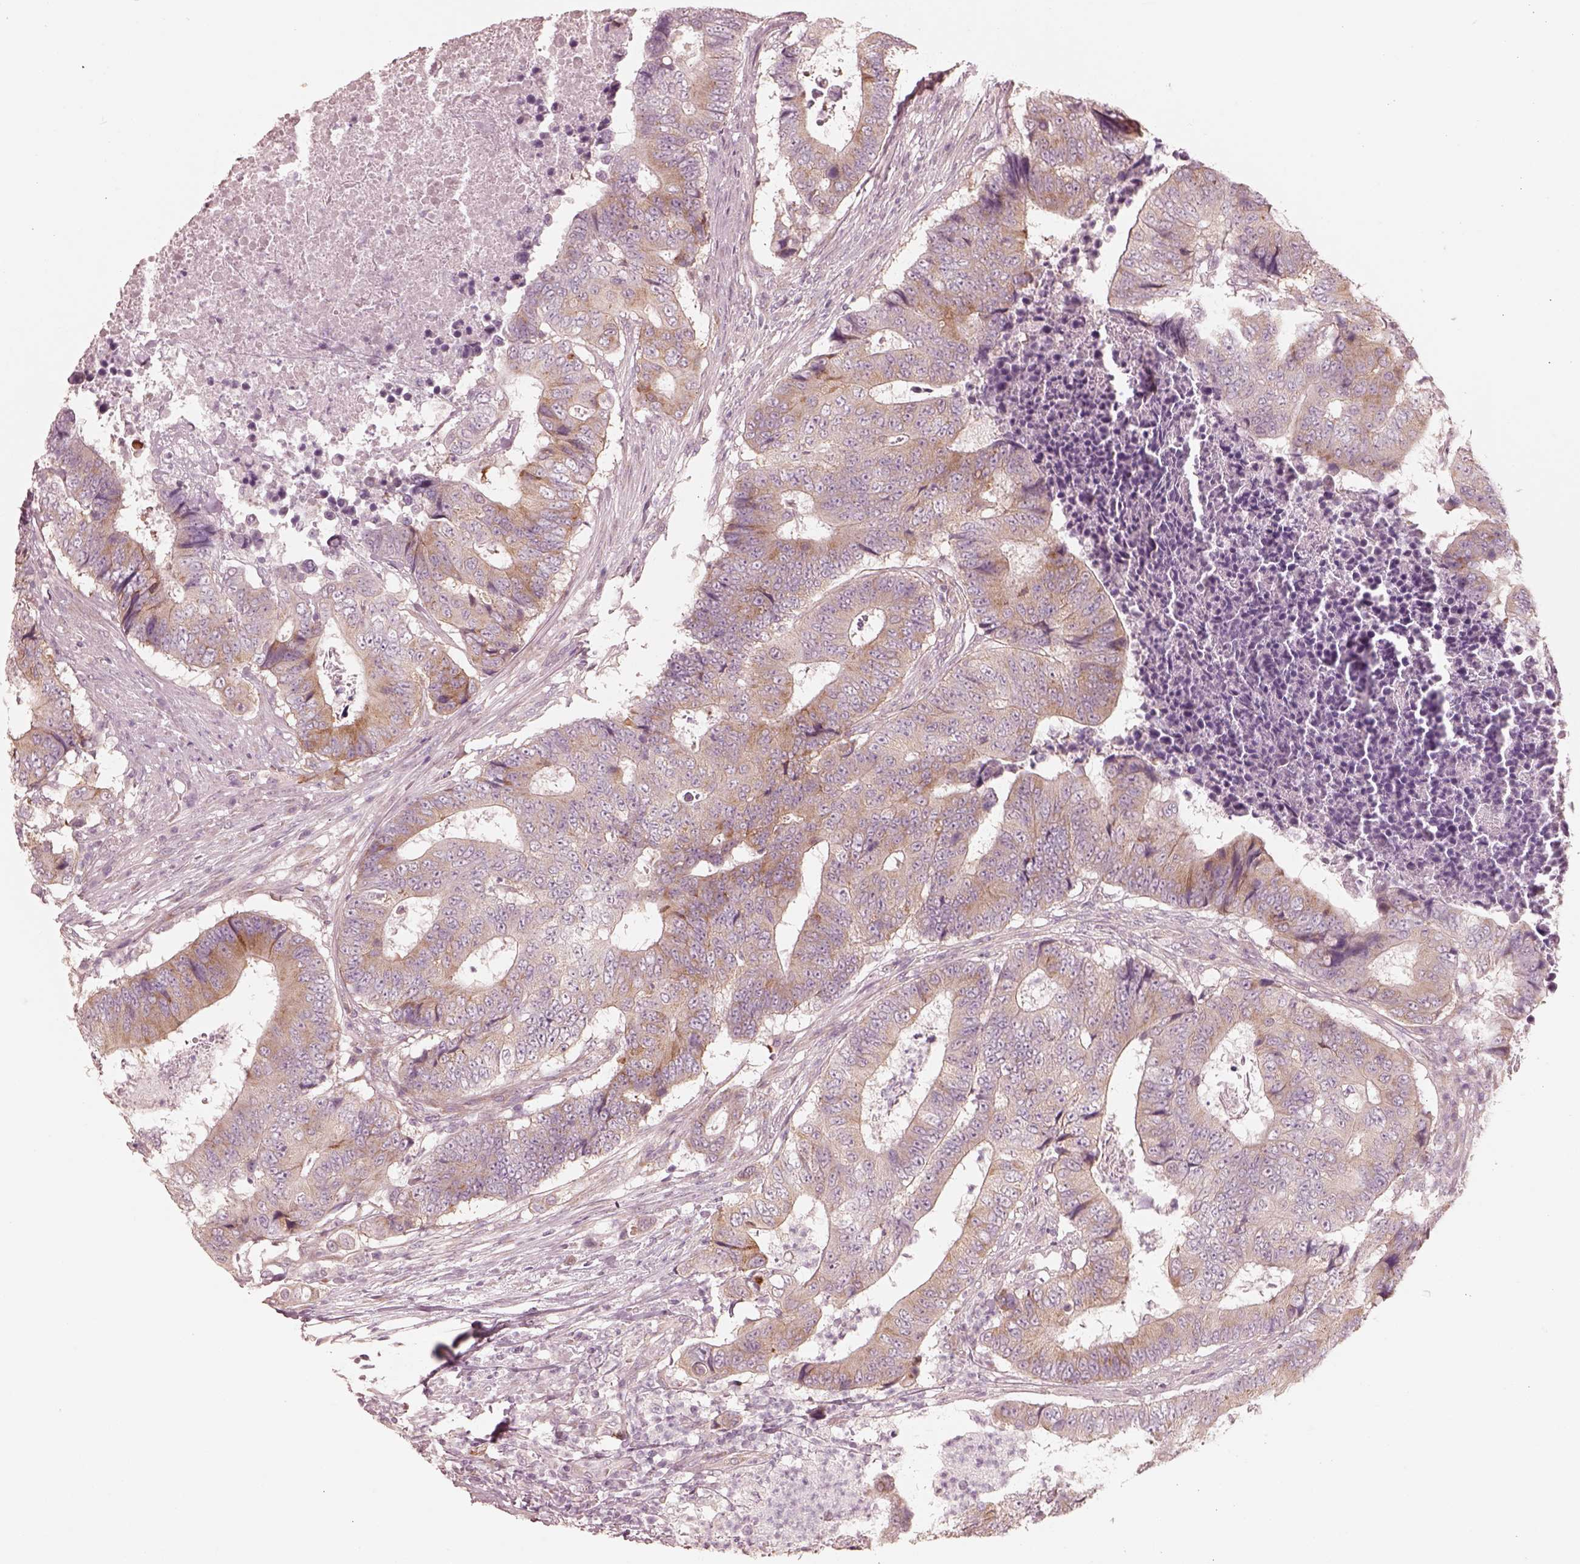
{"staining": {"intensity": "moderate", "quantity": "<25%", "location": "cytoplasmic/membranous"}, "tissue": "colorectal cancer", "cell_type": "Tumor cells", "image_type": "cancer", "snomed": [{"axis": "morphology", "description": "Adenocarcinoma, NOS"}, {"axis": "topography", "description": "Colon"}], "caption": "Moderate cytoplasmic/membranous staining is seen in approximately <25% of tumor cells in adenocarcinoma (colorectal). Nuclei are stained in blue.", "gene": "RAB3C", "patient": {"sex": "female", "age": 48}}